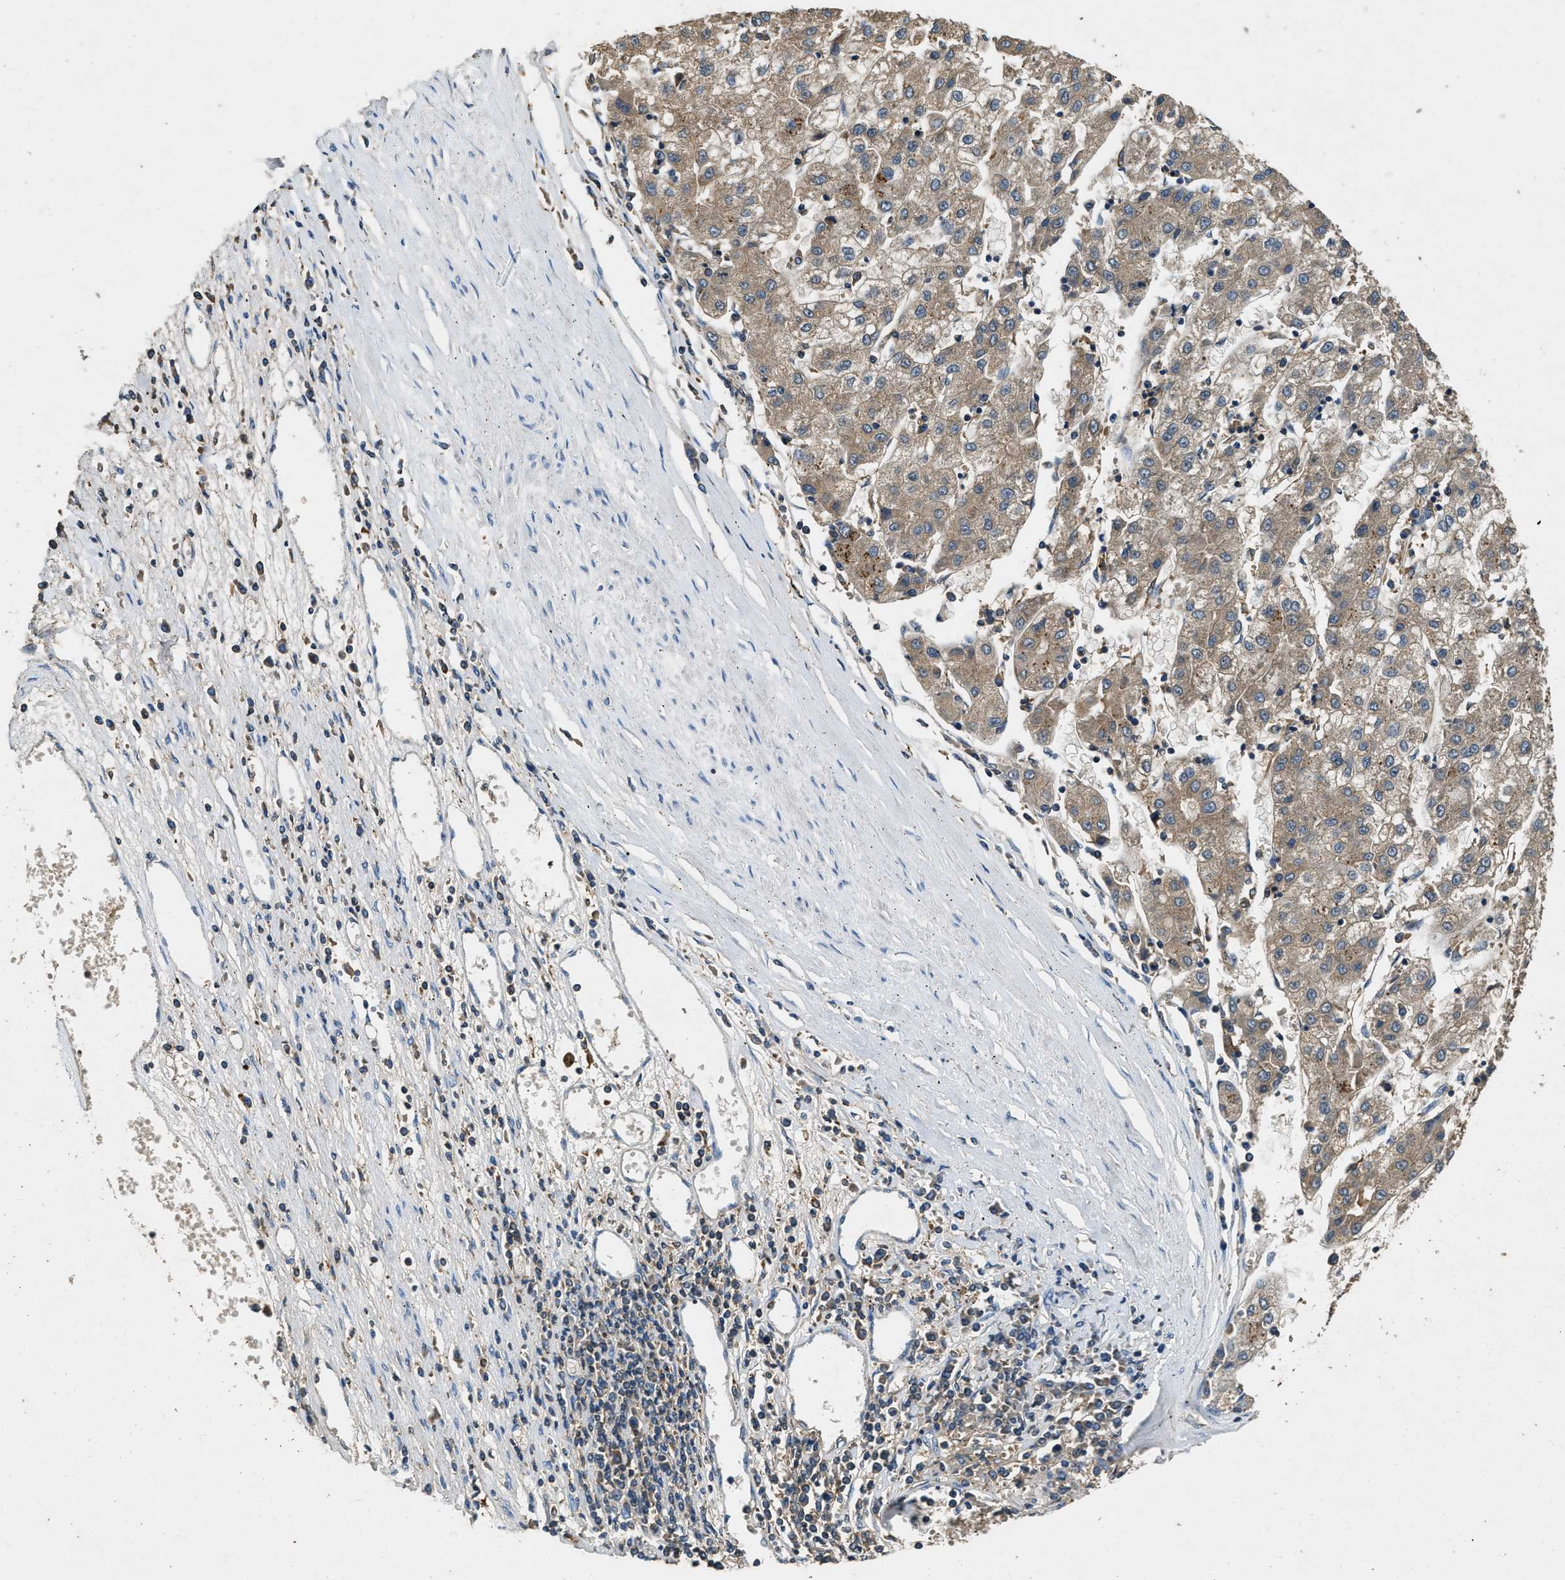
{"staining": {"intensity": "weak", "quantity": ">75%", "location": "cytoplasmic/membranous"}, "tissue": "liver cancer", "cell_type": "Tumor cells", "image_type": "cancer", "snomed": [{"axis": "morphology", "description": "Carcinoma, Hepatocellular, NOS"}, {"axis": "topography", "description": "Liver"}], "caption": "Immunohistochemistry (IHC) (DAB (3,3'-diaminobenzidine)) staining of liver cancer displays weak cytoplasmic/membranous protein positivity in about >75% of tumor cells.", "gene": "BLOC1S1", "patient": {"sex": "male", "age": 72}}